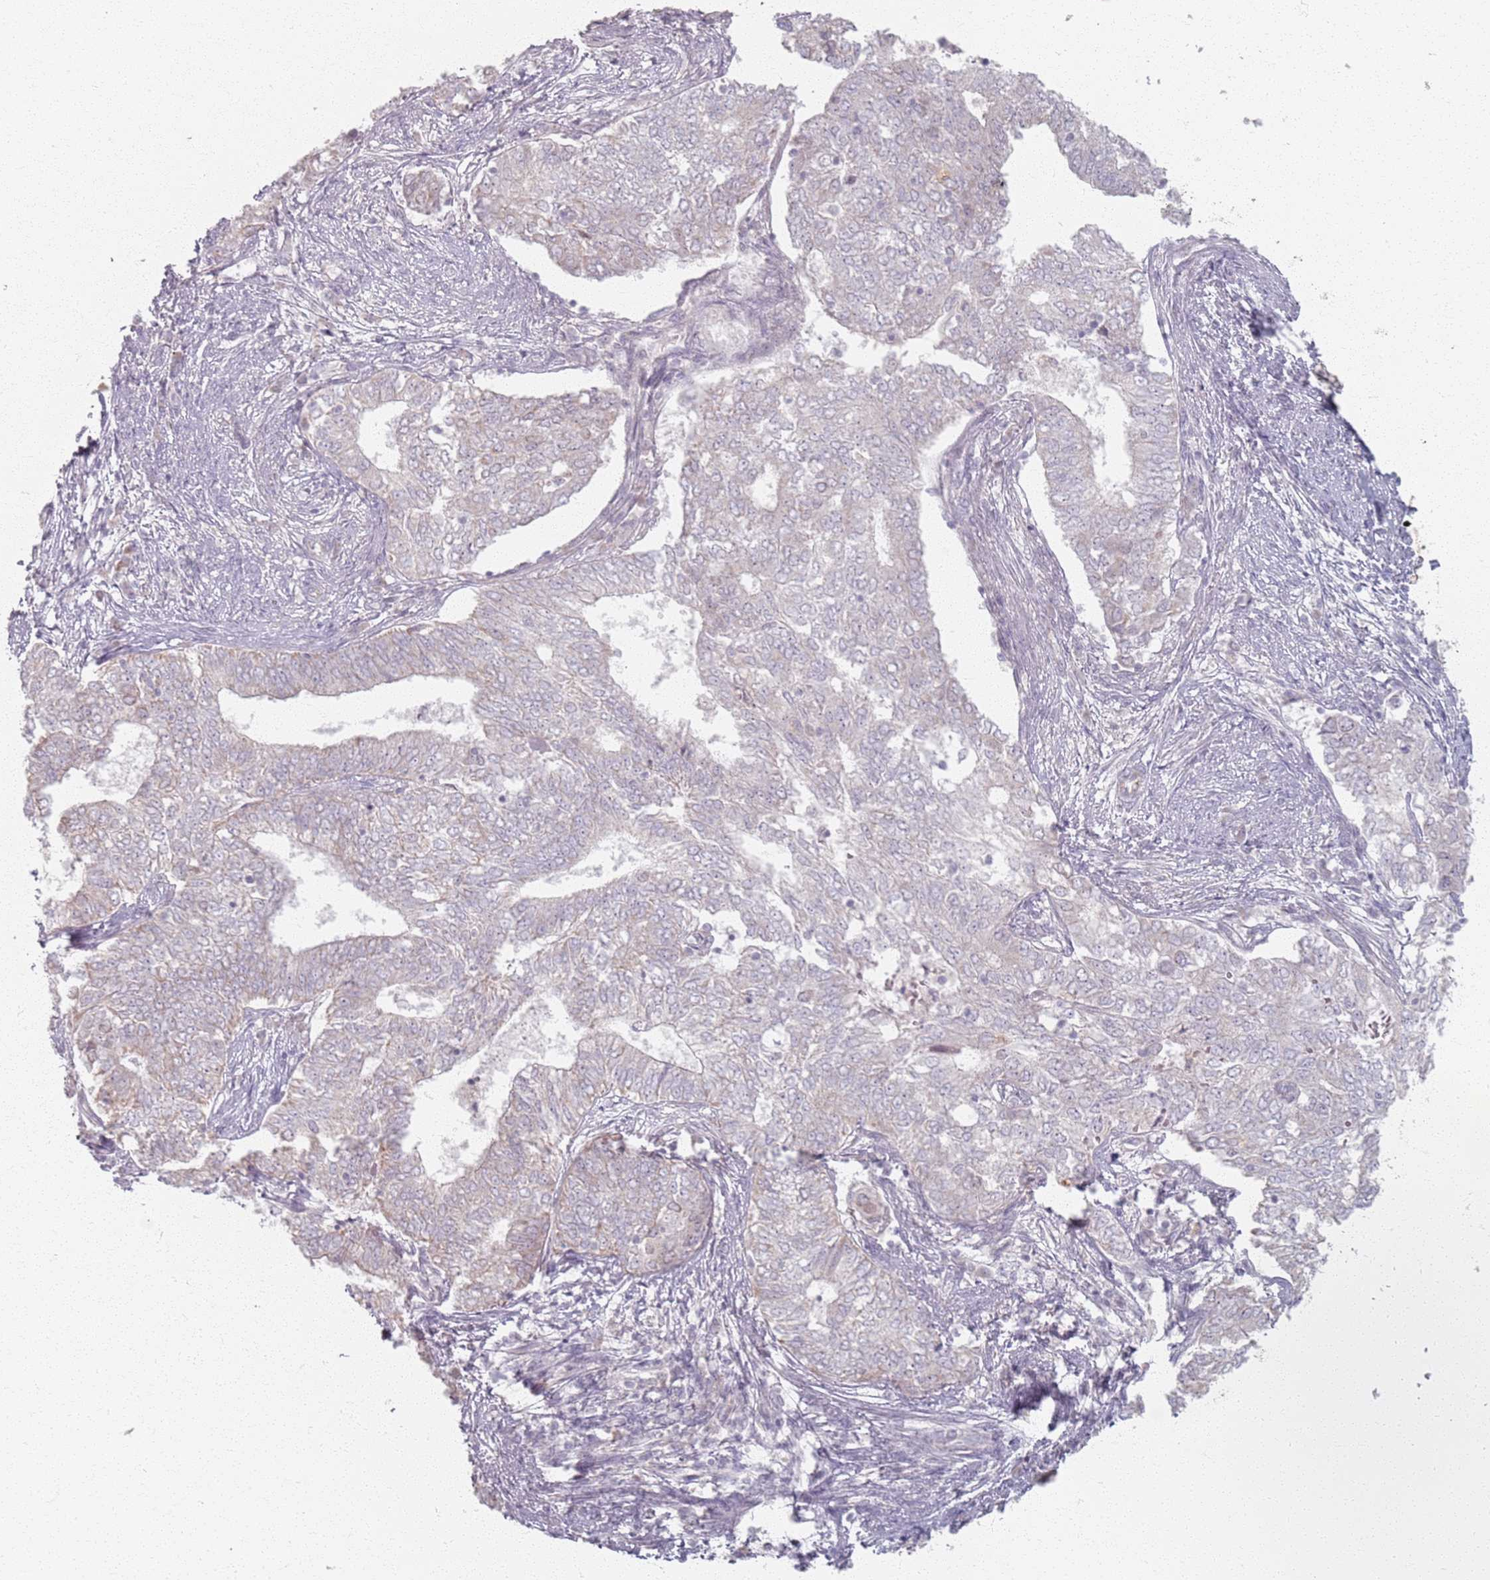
{"staining": {"intensity": "weak", "quantity": "<25%", "location": "cytoplasmic/membranous"}, "tissue": "endometrial cancer", "cell_type": "Tumor cells", "image_type": "cancer", "snomed": [{"axis": "morphology", "description": "Adenocarcinoma, NOS"}, {"axis": "topography", "description": "Endometrium"}], "caption": "Endometrial adenocarcinoma stained for a protein using immunohistochemistry displays no expression tumor cells.", "gene": "PKD2L2", "patient": {"sex": "female", "age": 62}}